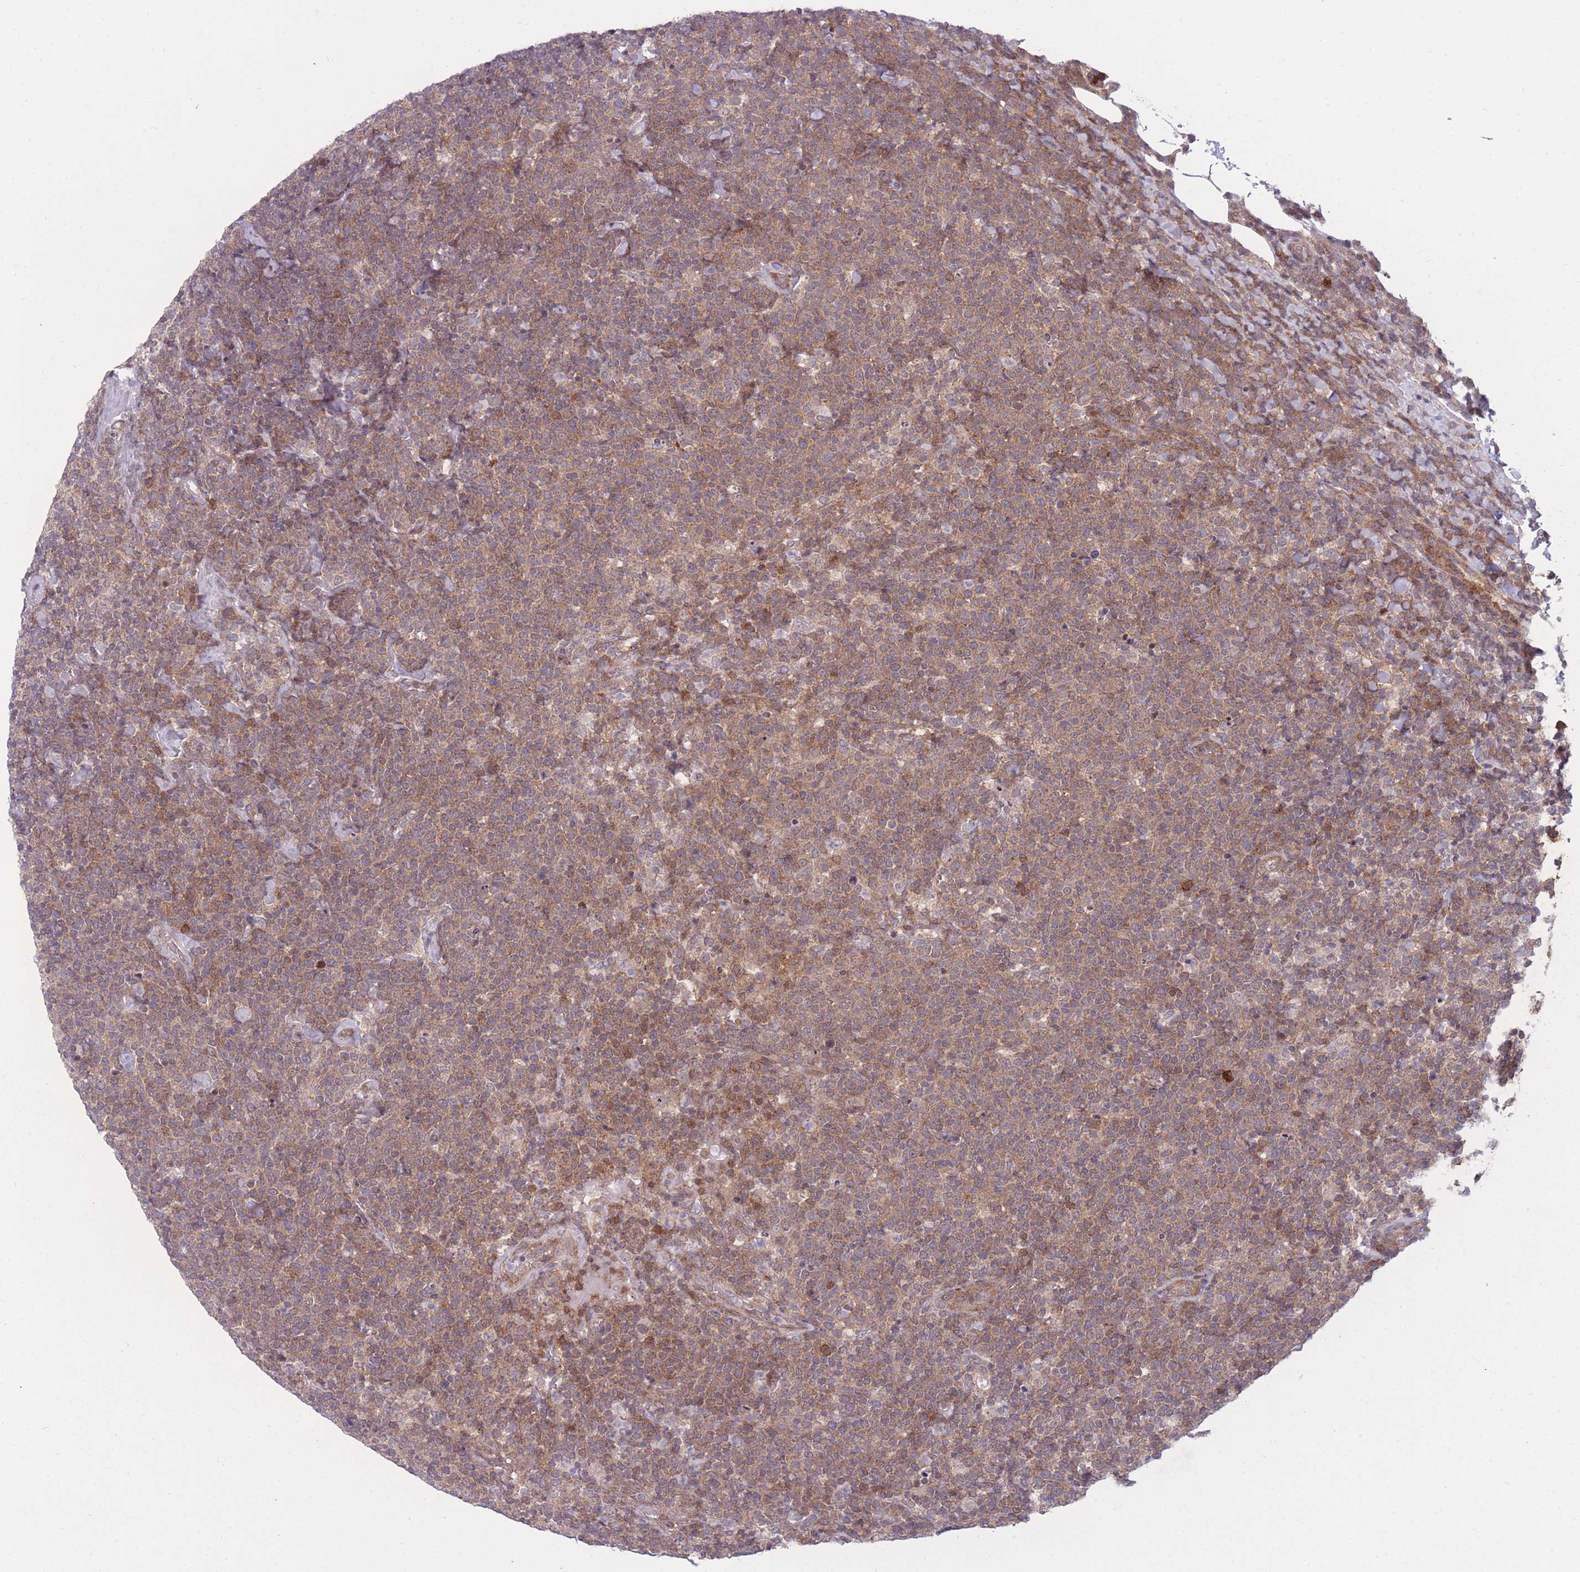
{"staining": {"intensity": "moderate", "quantity": ">75%", "location": "cytoplasmic/membranous"}, "tissue": "lymphoma", "cell_type": "Tumor cells", "image_type": "cancer", "snomed": [{"axis": "morphology", "description": "Malignant lymphoma, non-Hodgkin's type, High grade"}, {"axis": "topography", "description": "Lymph node"}], "caption": "Immunohistochemical staining of human lymphoma displays medium levels of moderate cytoplasmic/membranous positivity in about >75% of tumor cells. (Brightfield microscopy of DAB IHC at high magnification).", "gene": "RIC8A", "patient": {"sex": "male", "age": 61}}